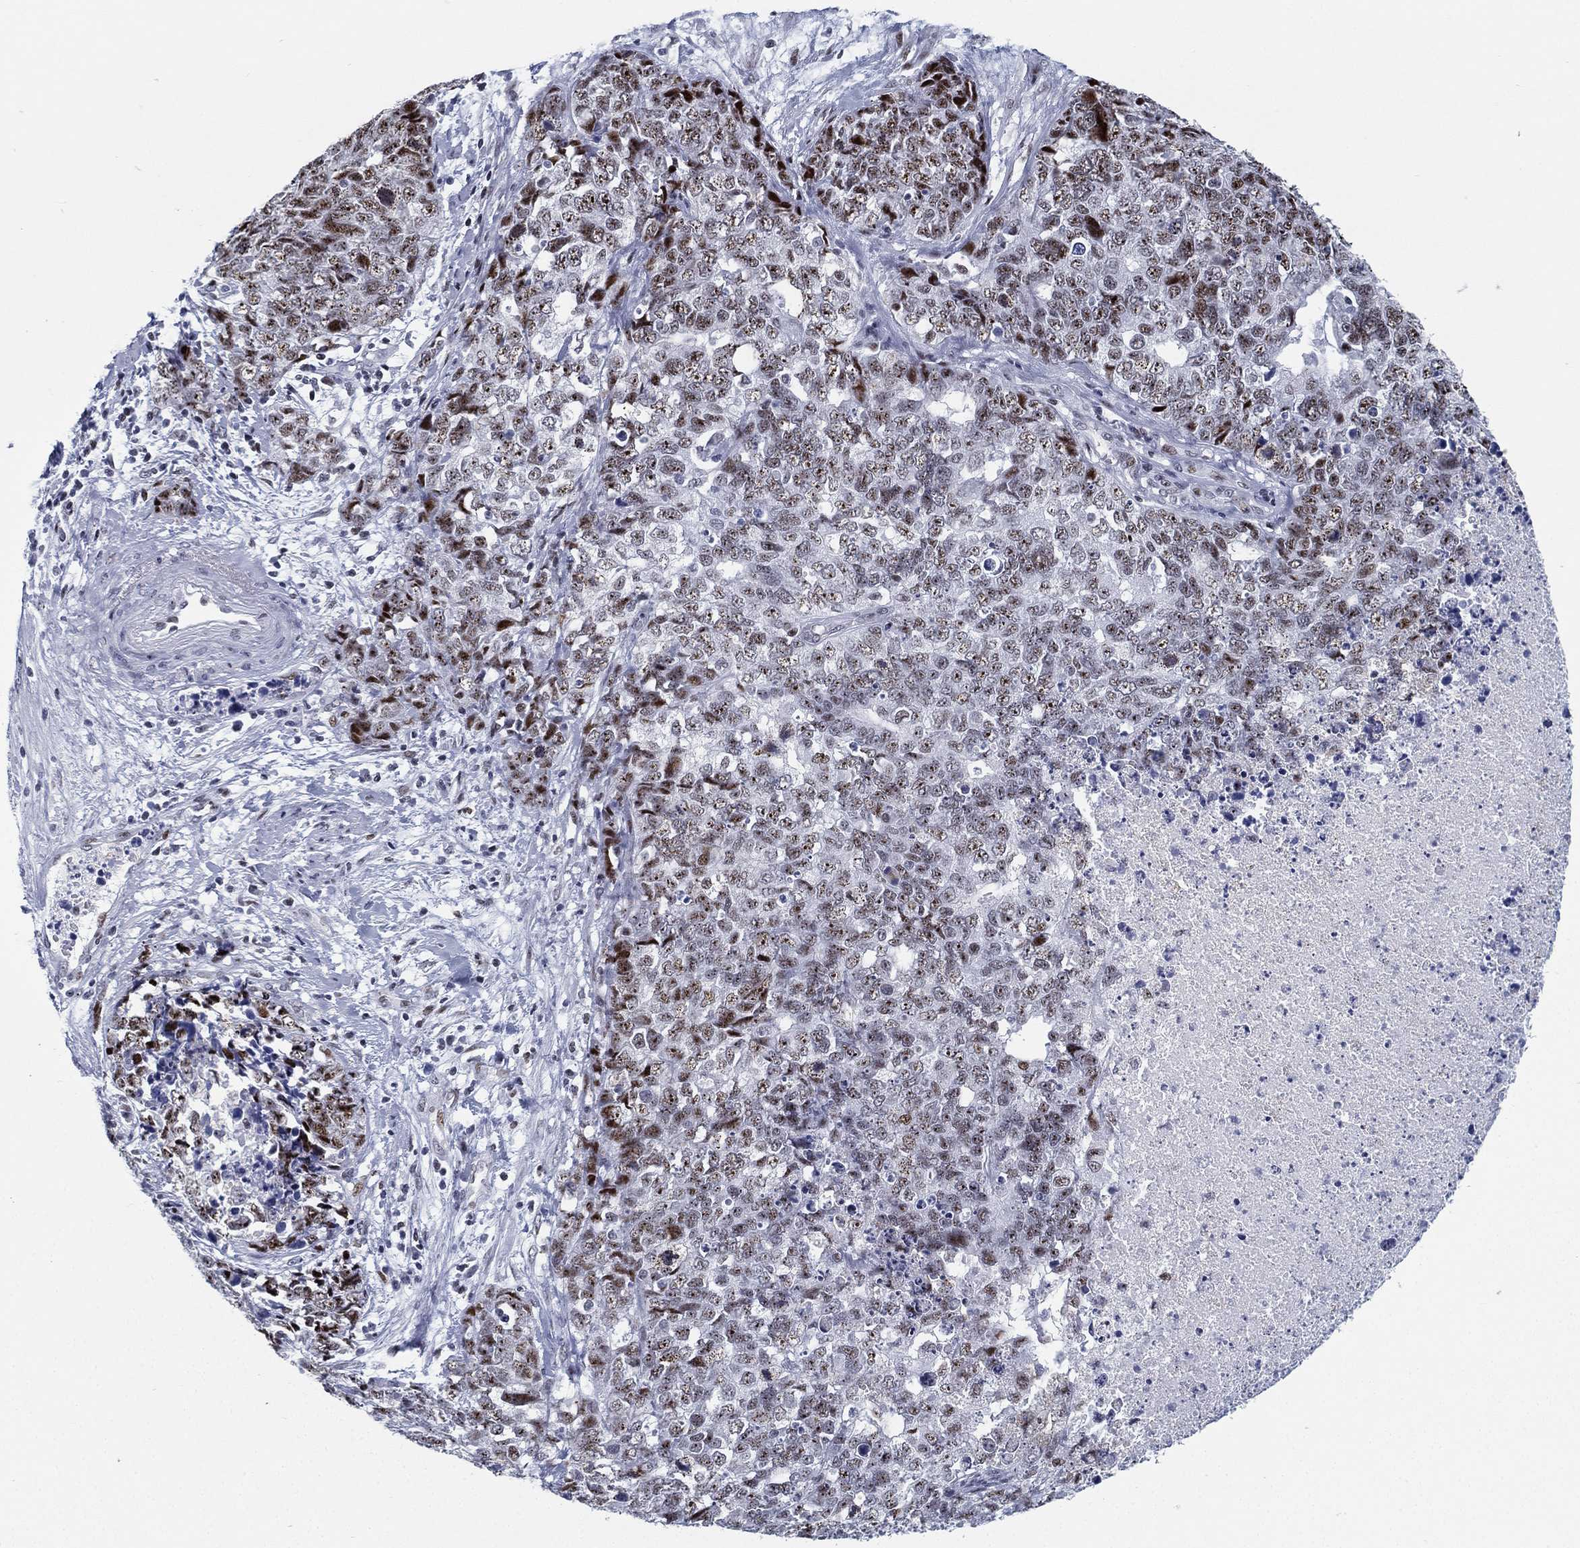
{"staining": {"intensity": "strong", "quantity": "<25%", "location": "nuclear"}, "tissue": "cervical cancer", "cell_type": "Tumor cells", "image_type": "cancer", "snomed": [{"axis": "morphology", "description": "Squamous cell carcinoma, NOS"}, {"axis": "topography", "description": "Cervix"}], "caption": "A photomicrograph of cervical cancer (squamous cell carcinoma) stained for a protein demonstrates strong nuclear brown staining in tumor cells. (Brightfield microscopy of DAB IHC at high magnification).", "gene": "CYB561D2", "patient": {"sex": "female", "age": 63}}